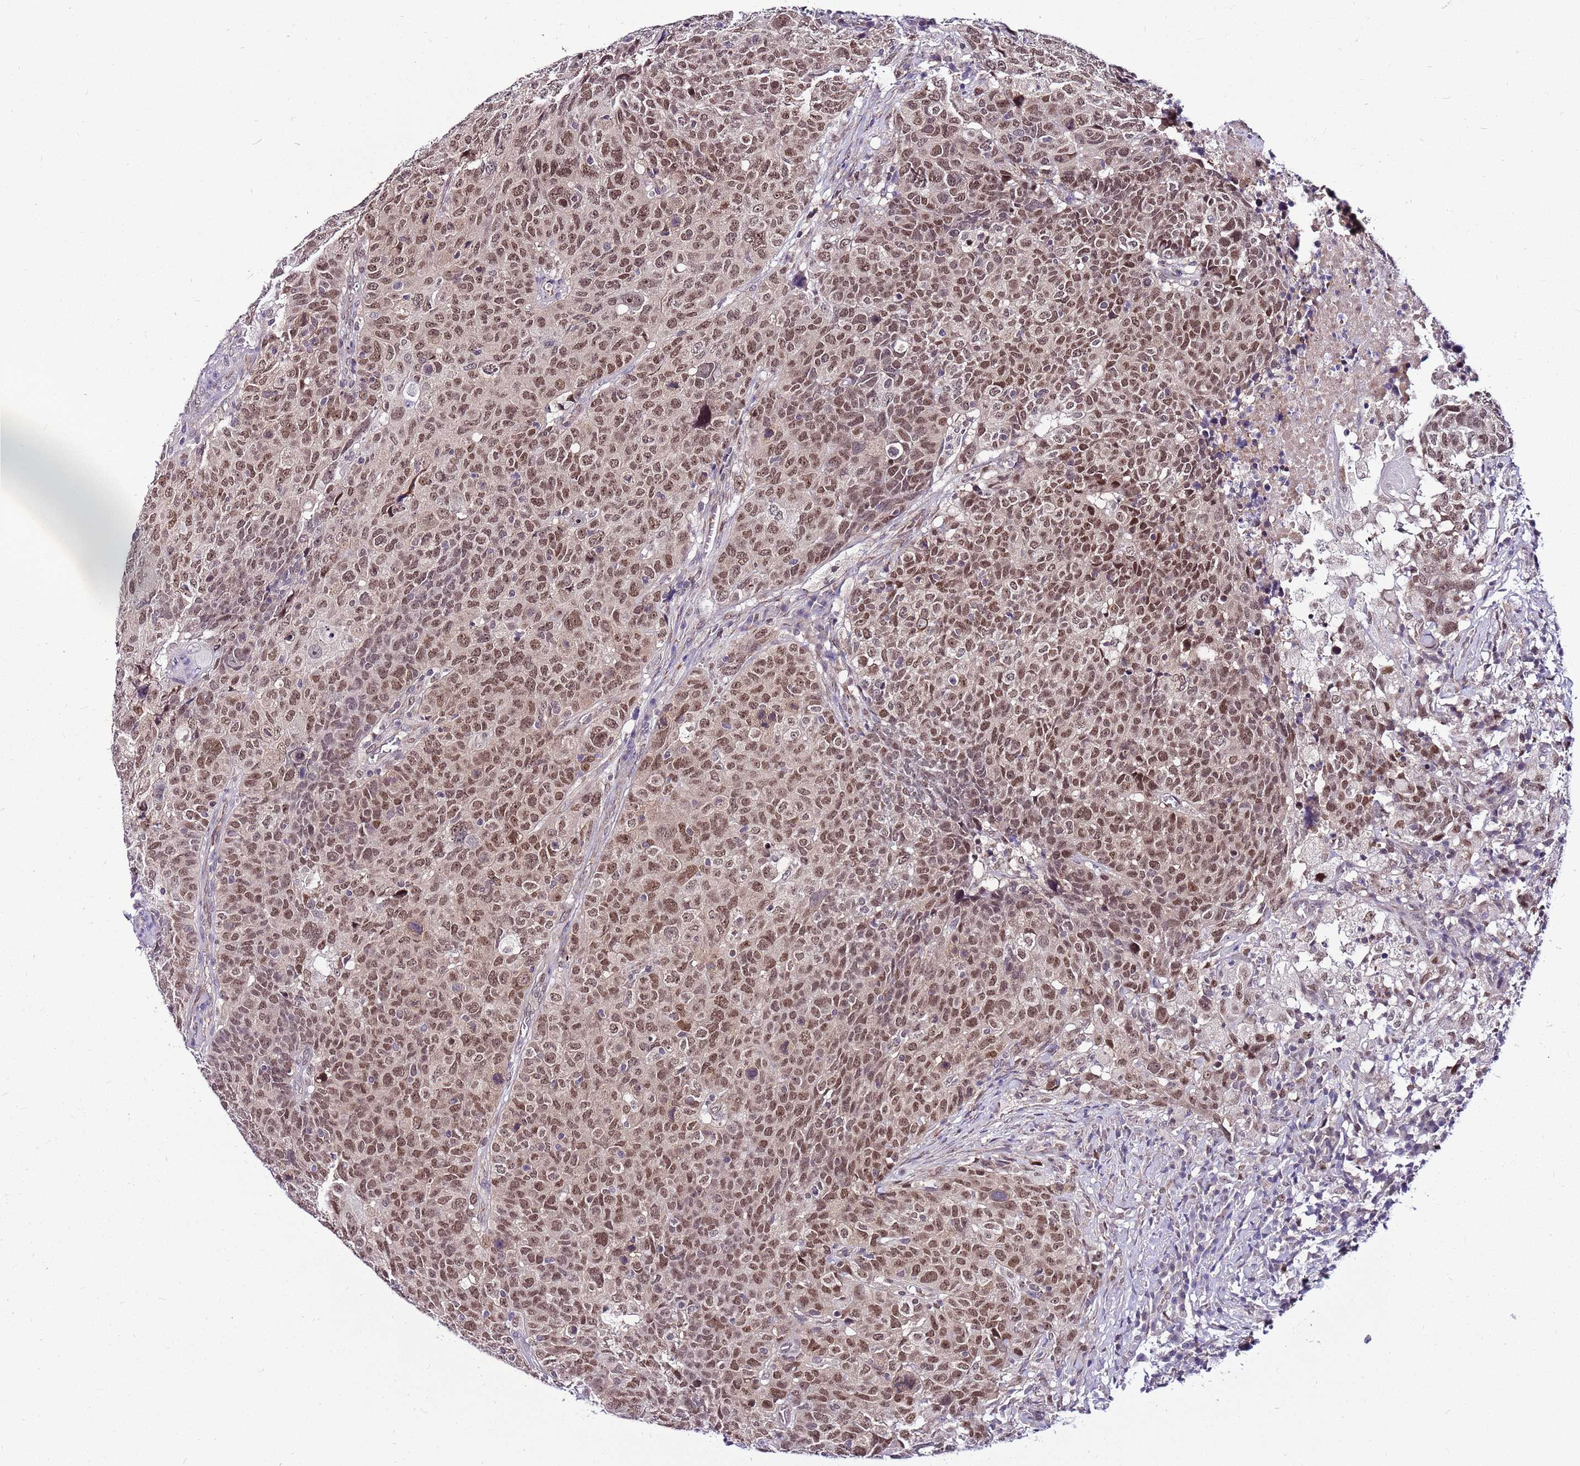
{"staining": {"intensity": "moderate", "quantity": ">75%", "location": "nuclear"}, "tissue": "head and neck cancer", "cell_type": "Tumor cells", "image_type": "cancer", "snomed": [{"axis": "morphology", "description": "Normal tissue, NOS"}, {"axis": "morphology", "description": "Squamous cell carcinoma, NOS"}, {"axis": "topography", "description": "Skeletal muscle"}, {"axis": "topography", "description": "Vascular tissue"}, {"axis": "topography", "description": "Peripheral nerve tissue"}, {"axis": "topography", "description": "Head-Neck"}], "caption": "Head and neck squamous cell carcinoma stained with a brown dye reveals moderate nuclear positive staining in about >75% of tumor cells.", "gene": "POLE3", "patient": {"sex": "male", "age": 66}}